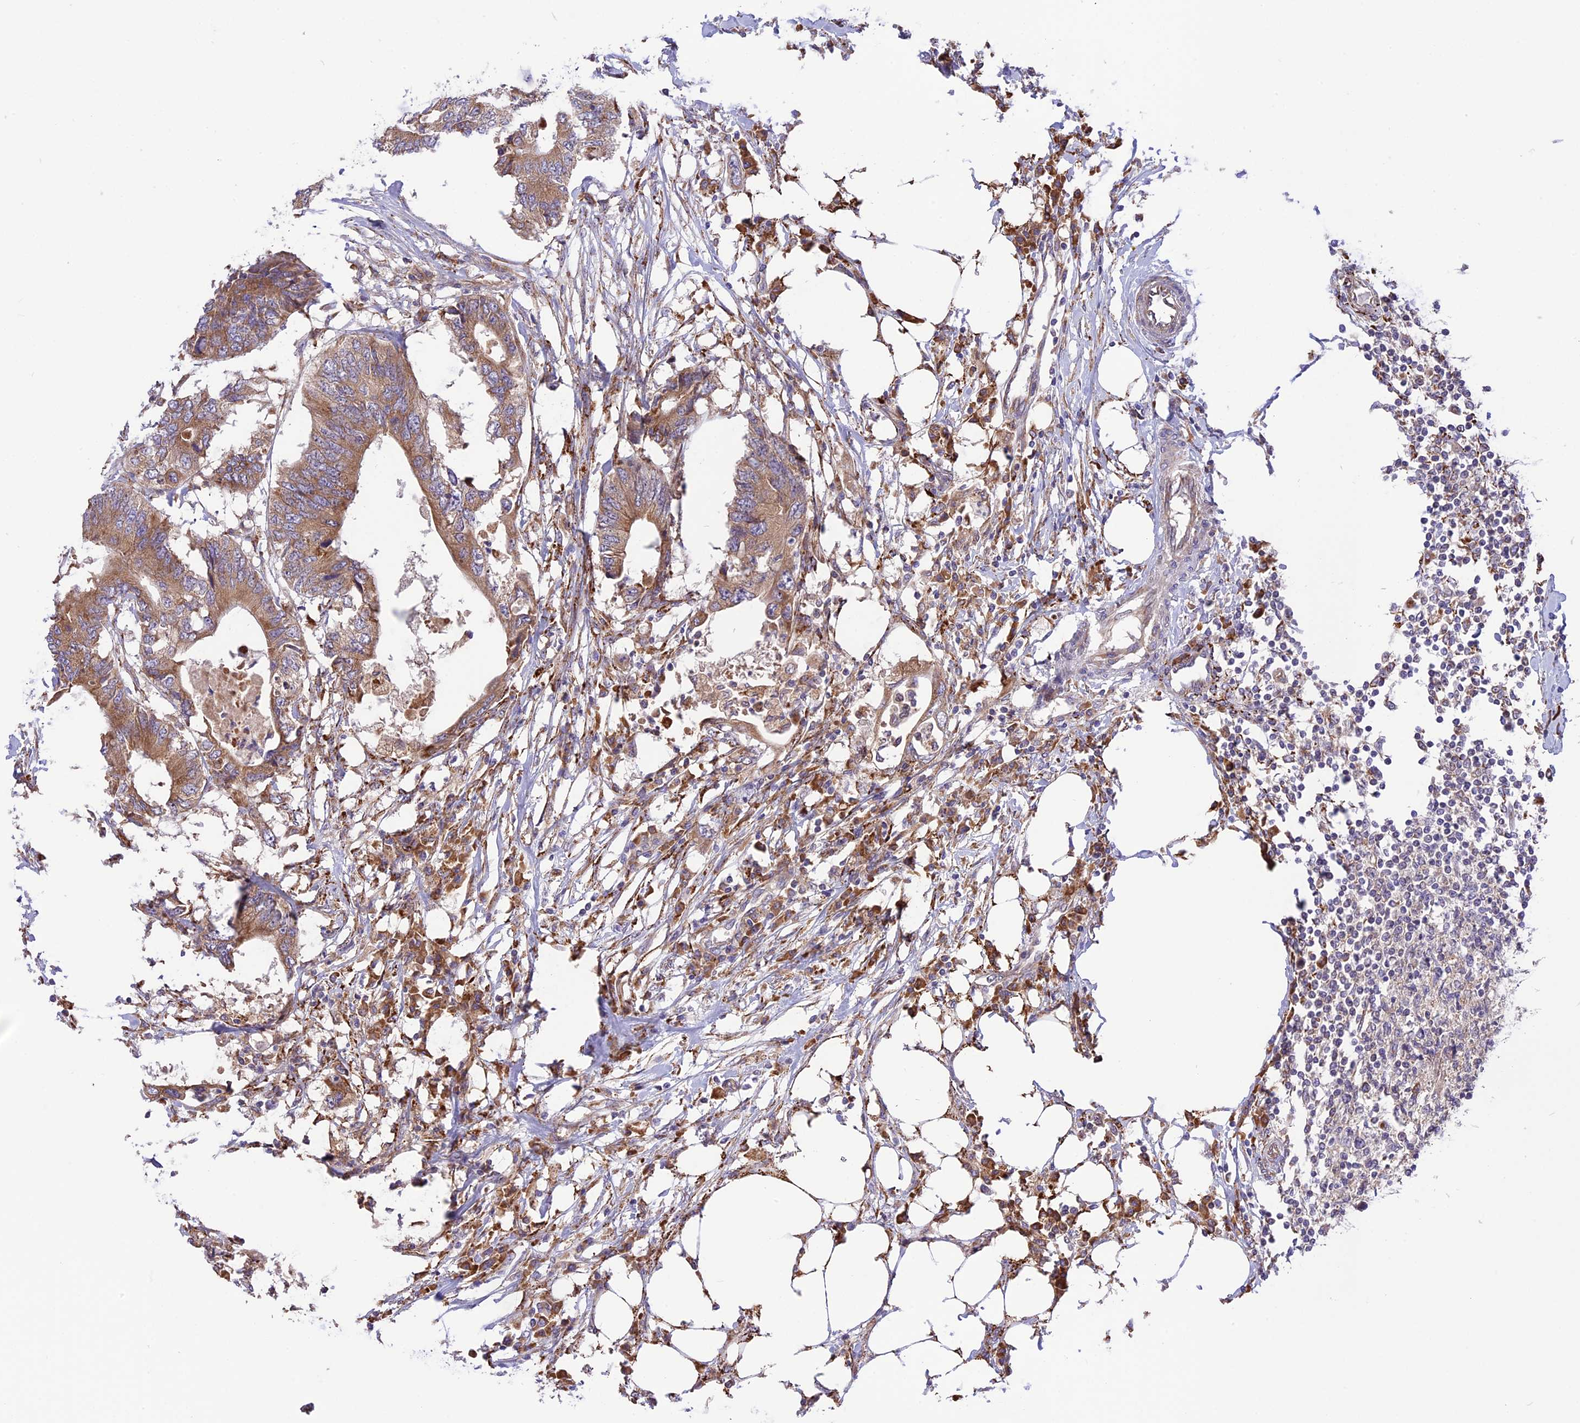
{"staining": {"intensity": "moderate", "quantity": ">75%", "location": "cytoplasmic/membranous"}, "tissue": "colorectal cancer", "cell_type": "Tumor cells", "image_type": "cancer", "snomed": [{"axis": "morphology", "description": "Adenocarcinoma, NOS"}, {"axis": "topography", "description": "Colon"}], "caption": "Immunohistochemistry image of colorectal cancer (adenocarcinoma) stained for a protein (brown), which displays medium levels of moderate cytoplasmic/membranous expression in about >75% of tumor cells.", "gene": "ARMCX6", "patient": {"sex": "male", "age": 71}}